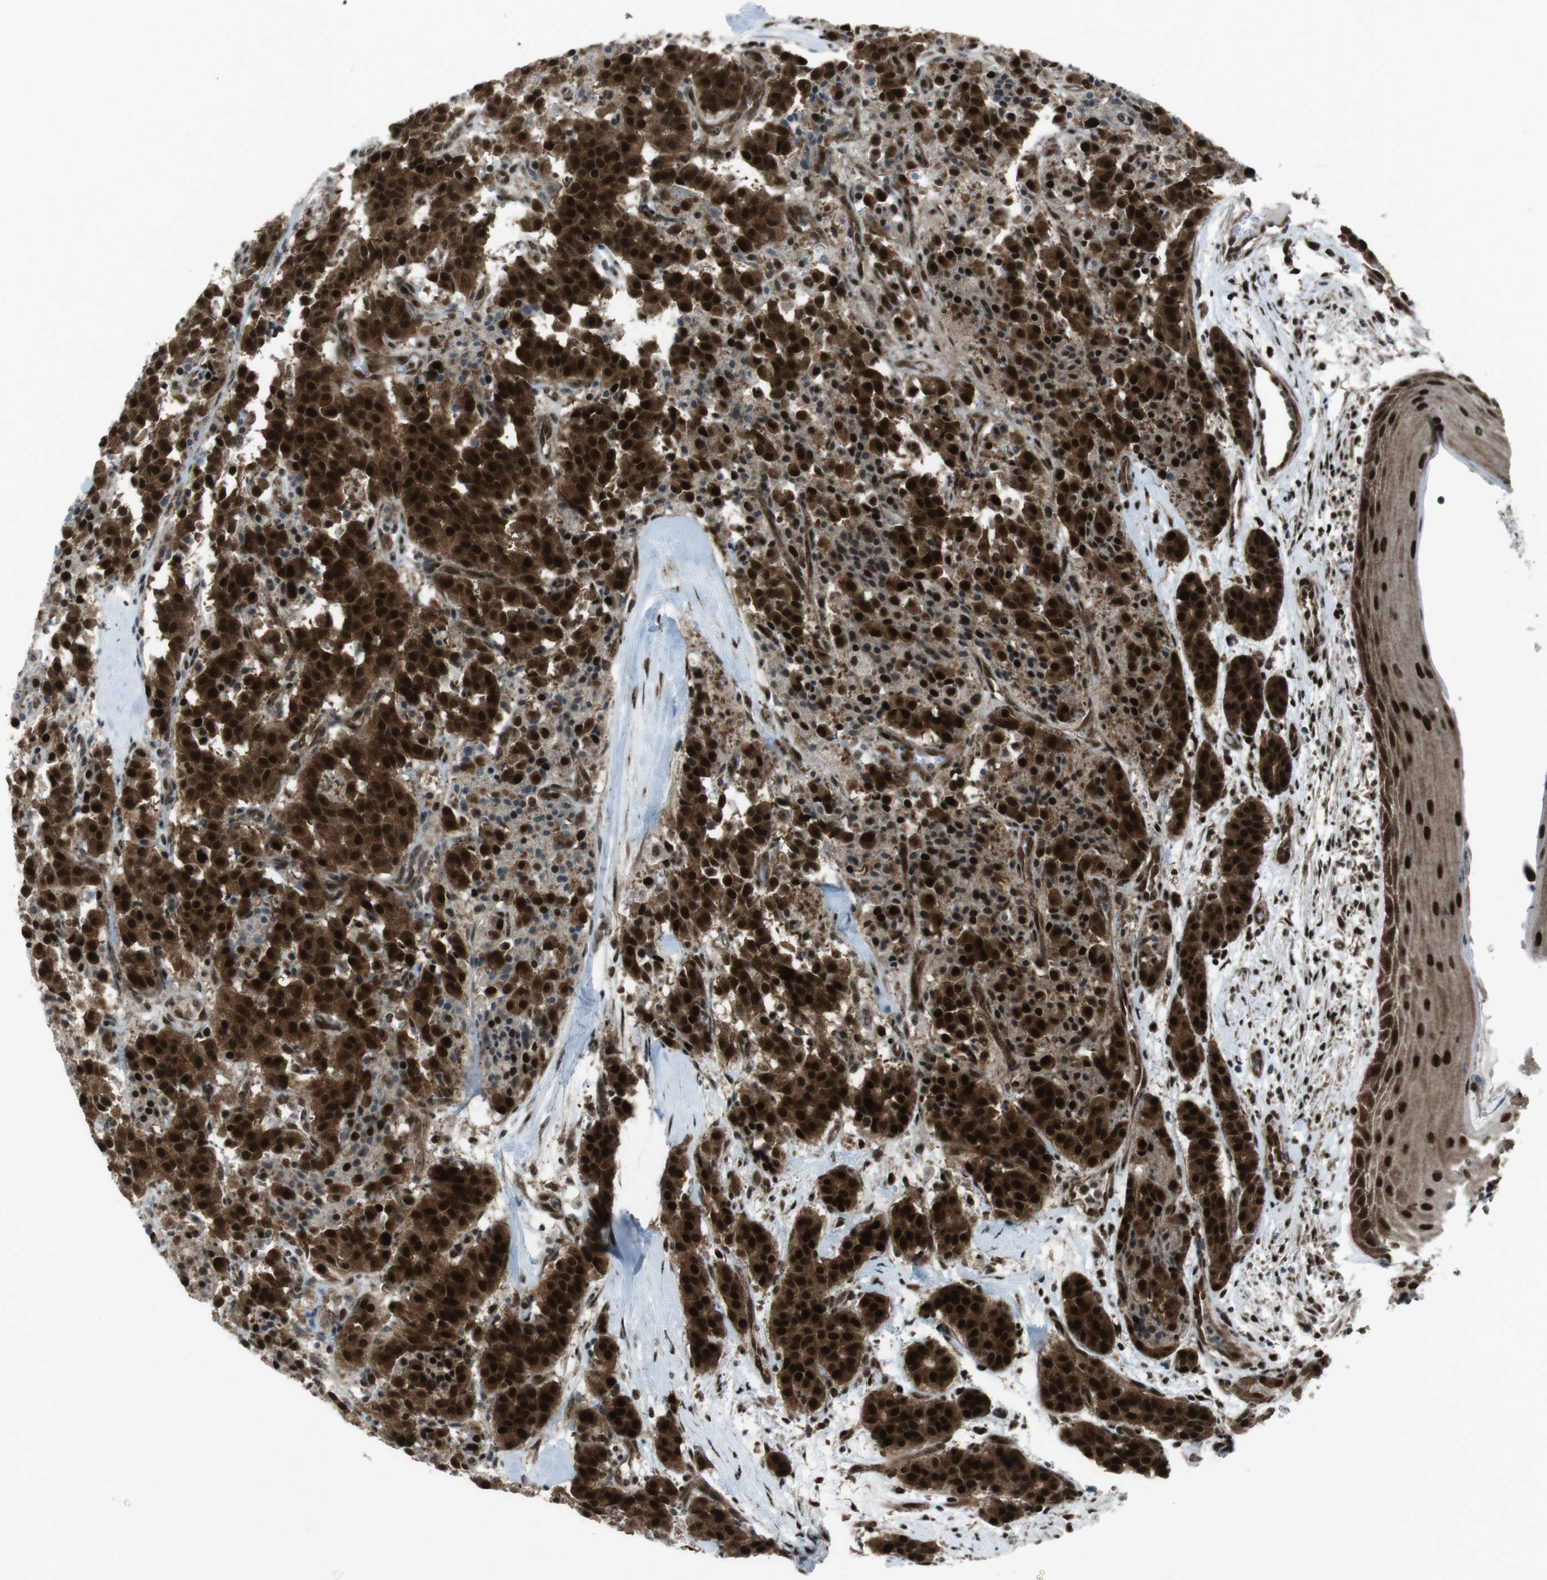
{"staining": {"intensity": "strong", "quantity": ">75%", "location": "cytoplasmic/membranous,nuclear"}, "tissue": "carcinoid", "cell_type": "Tumor cells", "image_type": "cancer", "snomed": [{"axis": "morphology", "description": "Carcinoid, malignant, NOS"}, {"axis": "topography", "description": "Lung"}], "caption": "Immunohistochemistry (IHC) (DAB (3,3'-diaminobenzidine)) staining of malignant carcinoid demonstrates strong cytoplasmic/membranous and nuclear protein expression in about >75% of tumor cells.", "gene": "CSNK1D", "patient": {"sex": "male", "age": 30}}